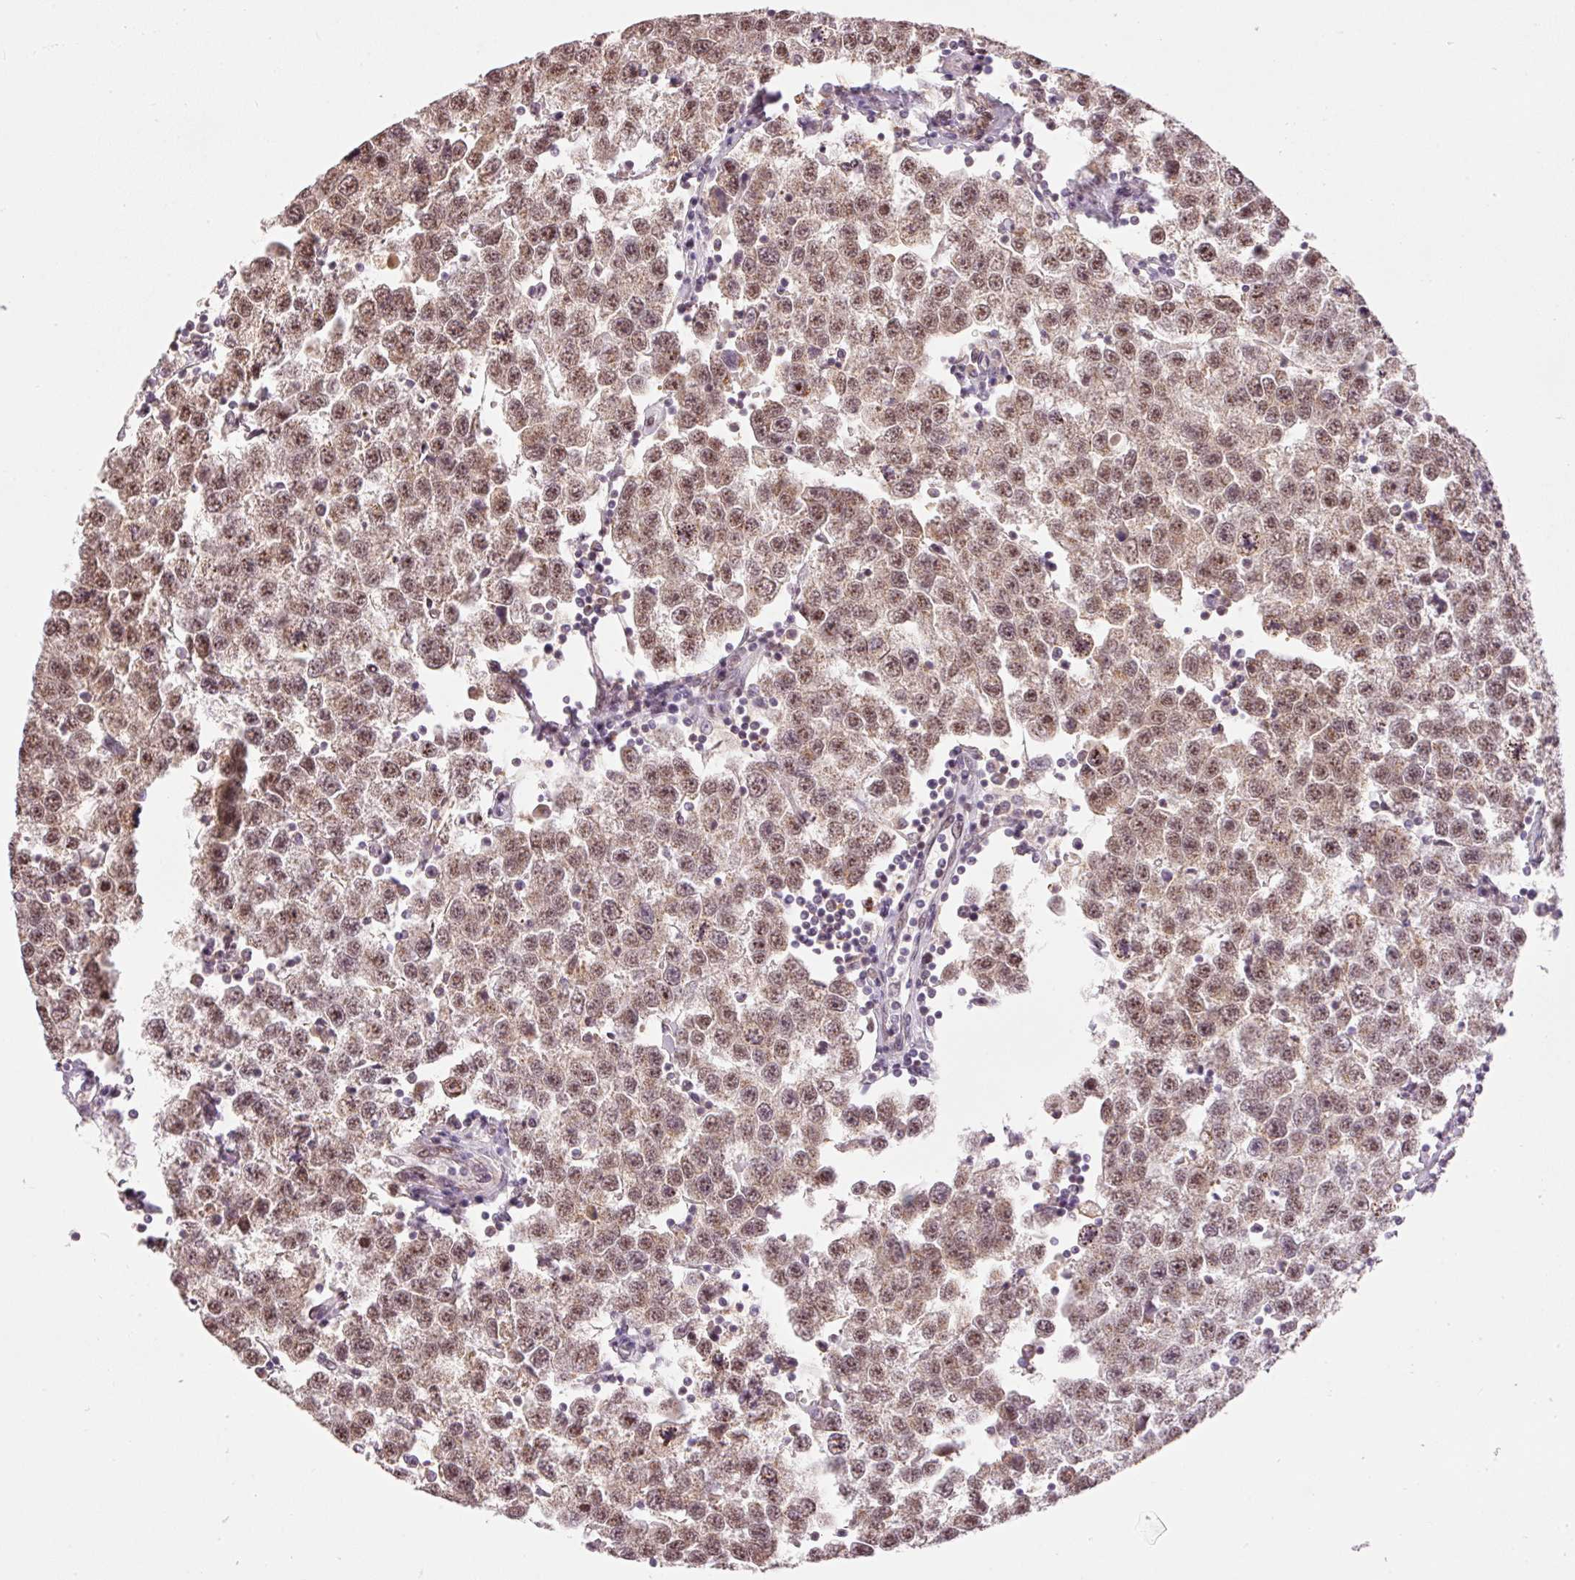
{"staining": {"intensity": "moderate", "quantity": ">75%", "location": "nuclear"}, "tissue": "testis cancer", "cell_type": "Tumor cells", "image_type": "cancer", "snomed": [{"axis": "morphology", "description": "Seminoma, NOS"}, {"axis": "topography", "description": "Testis"}], "caption": "An immunohistochemistry (IHC) image of tumor tissue is shown. Protein staining in brown highlights moderate nuclear positivity in testis cancer (seminoma) within tumor cells.", "gene": "HNF1A", "patient": {"sex": "male", "age": 34}}